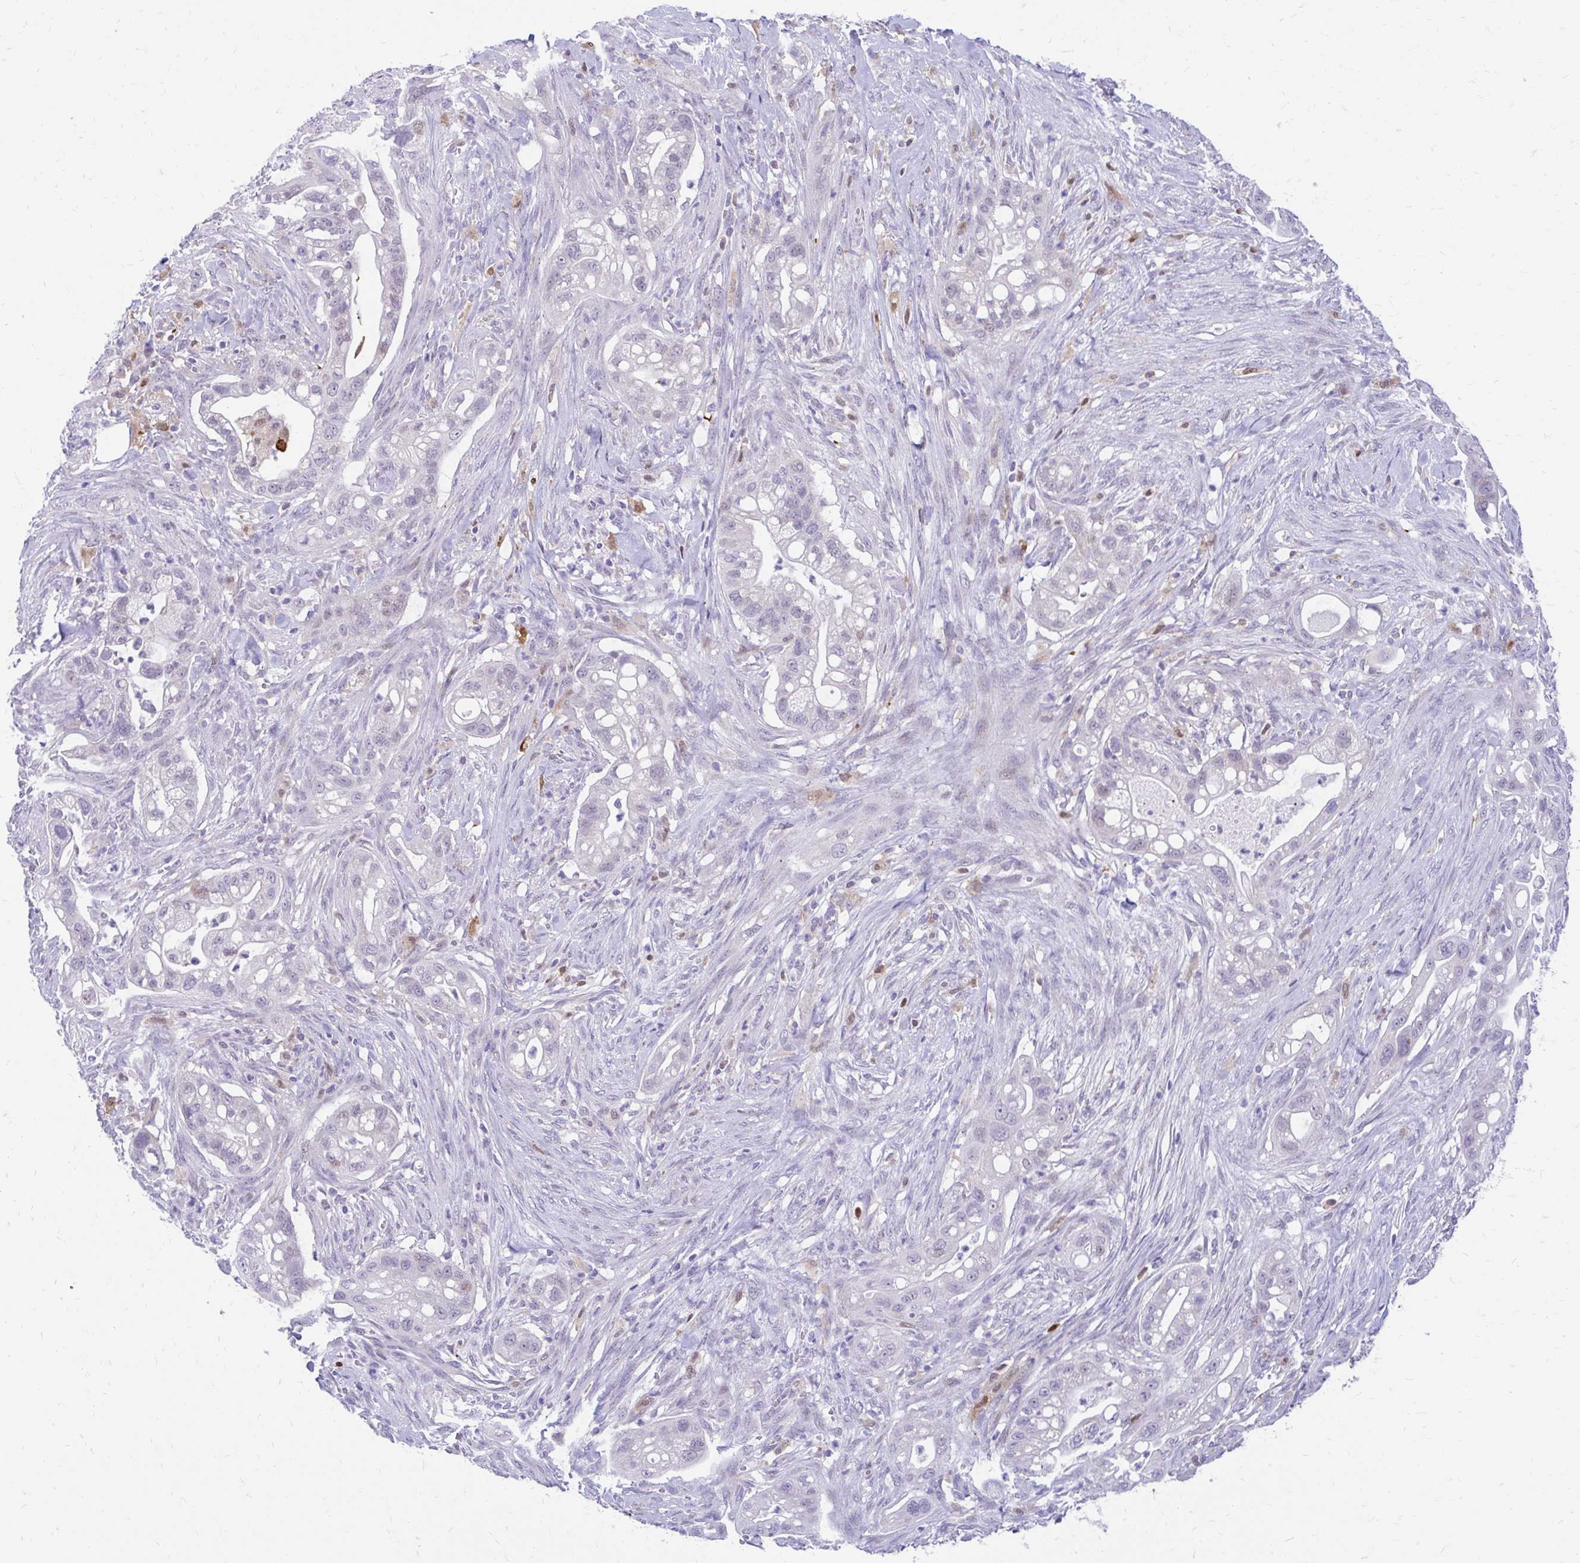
{"staining": {"intensity": "negative", "quantity": "none", "location": "none"}, "tissue": "pancreatic cancer", "cell_type": "Tumor cells", "image_type": "cancer", "snomed": [{"axis": "morphology", "description": "Adenocarcinoma, NOS"}, {"axis": "topography", "description": "Pancreas"}], "caption": "Adenocarcinoma (pancreatic) stained for a protein using immunohistochemistry demonstrates no expression tumor cells.", "gene": "GLB1L2", "patient": {"sex": "male", "age": 44}}